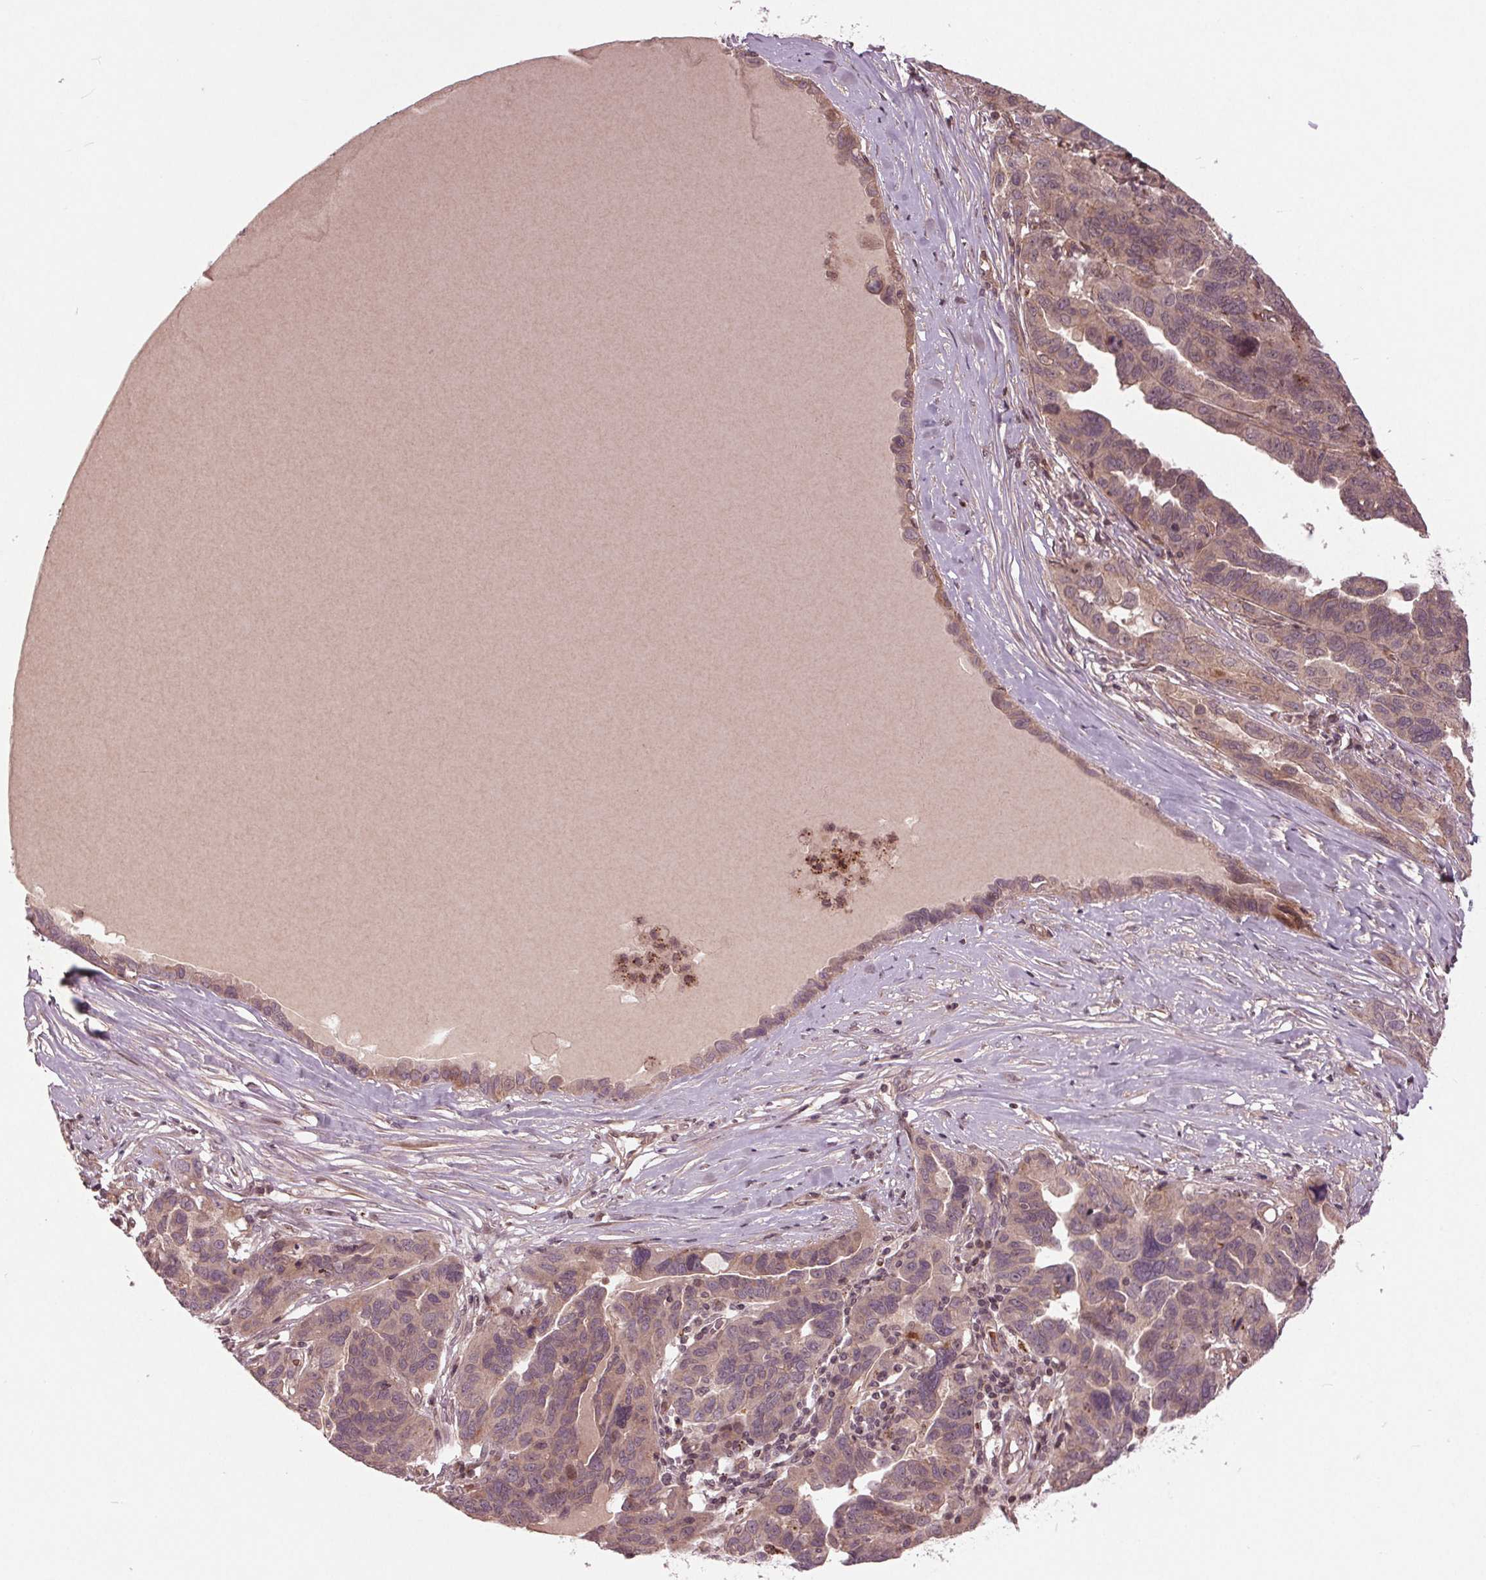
{"staining": {"intensity": "weak", "quantity": ">75%", "location": "cytoplasmic/membranous"}, "tissue": "ovarian cancer", "cell_type": "Tumor cells", "image_type": "cancer", "snomed": [{"axis": "morphology", "description": "Cystadenocarcinoma, serous, NOS"}, {"axis": "topography", "description": "Ovary"}], "caption": "IHC photomicrograph of neoplastic tissue: ovarian serous cystadenocarcinoma stained using immunohistochemistry displays low levels of weak protein expression localized specifically in the cytoplasmic/membranous of tumor cells, appearing as a cytoplasmic/membranous brown color.", "gene": "CDKL4", "patient": {"sex": "female", "age": 64}}